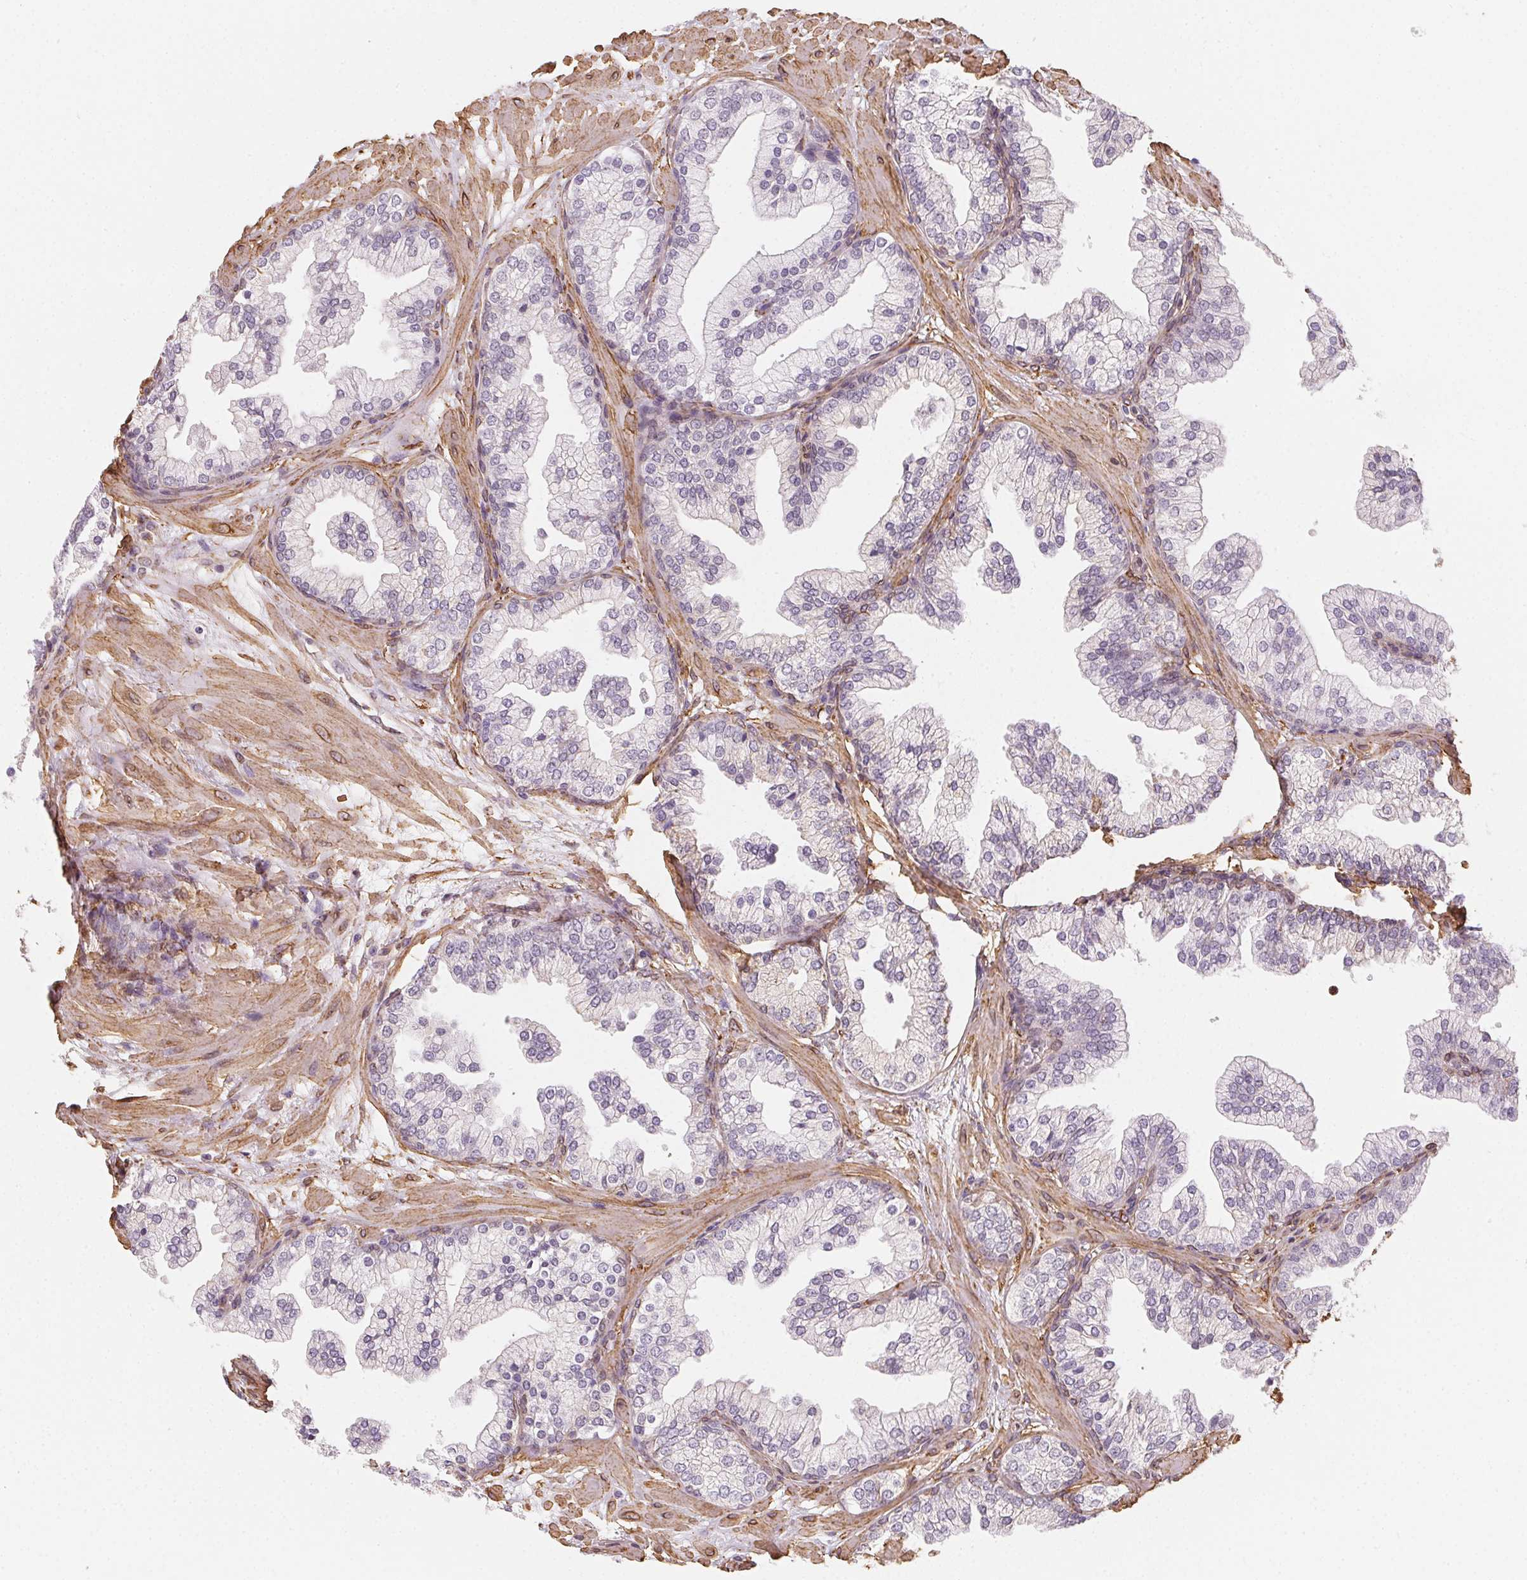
{"staining": {"intensity": "negative", "quantity": "none", "location": "none"}, "tissue": "prostate", "cell_type": "Glandular cells", "image_type": "normal", "snomed": [{"axis": "morphology", "description": "Normal tissue, NOS"}, {"axis": "topography", "description": "Prostate"}, {"axis": "topography", "description": "Peripheral nerve tissue"}], "caption": "Benign prostate was stained to show a protein in brown. There is no significant expression in glandular cells.", "gene": "RSBN1", "patient": {"sex": "male", "age": 61}}